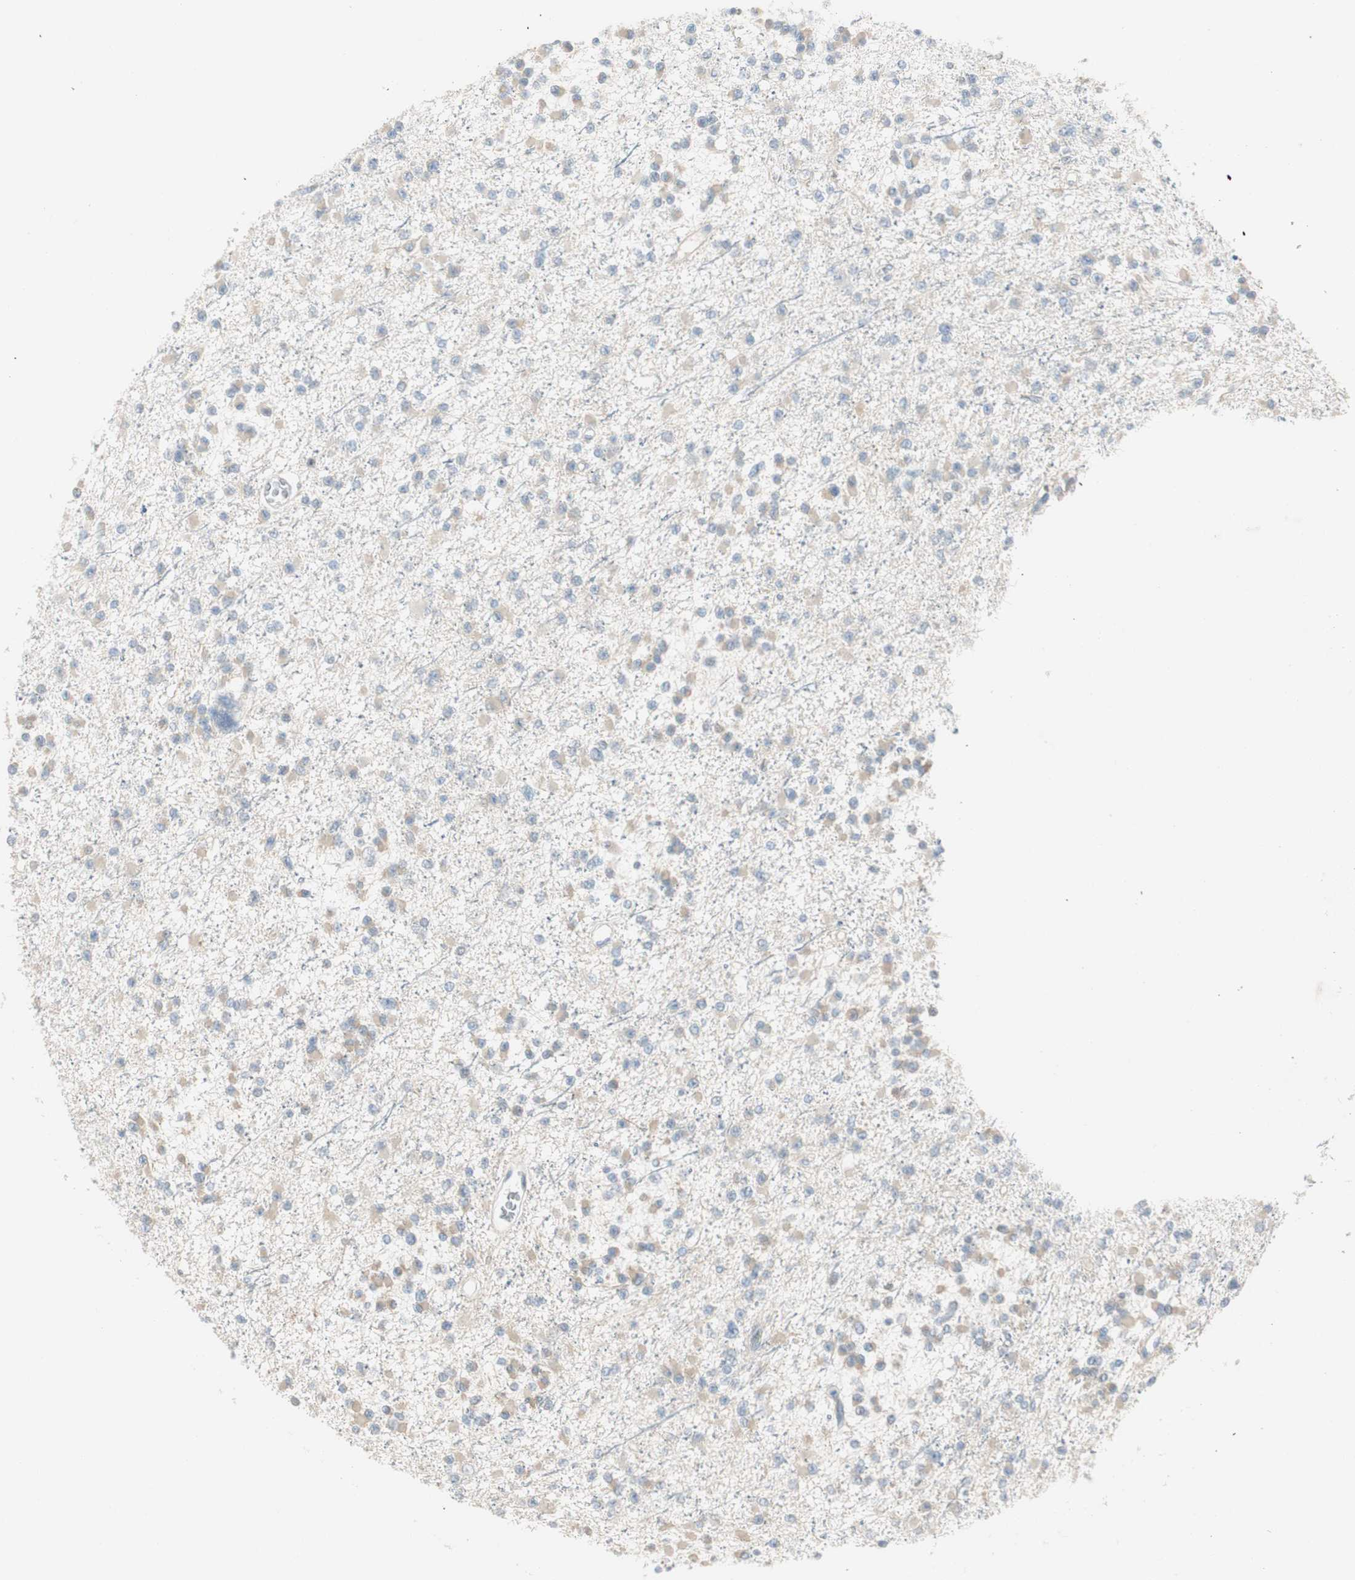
{"staining": {"intensity": "weak", "quantity": "25%-75%", "location": "cytoplasmic/membranous"}, "tissue": "glioma", "cell_type": "Tumor cells", "image_type": "cancer", "snomed": [{"axis": "morphology", "description": "Glioma, malignant, Low grade"}, {"axis": "topography", "description": "Brain"}], "caption": "Protein staining demonstrates weak cytoplasmic/membranous expression in approximately 25%-75% of tumor cells in glioma.", "gene": "SPINK4", "patient": {"sex": "female", "age": 22}}